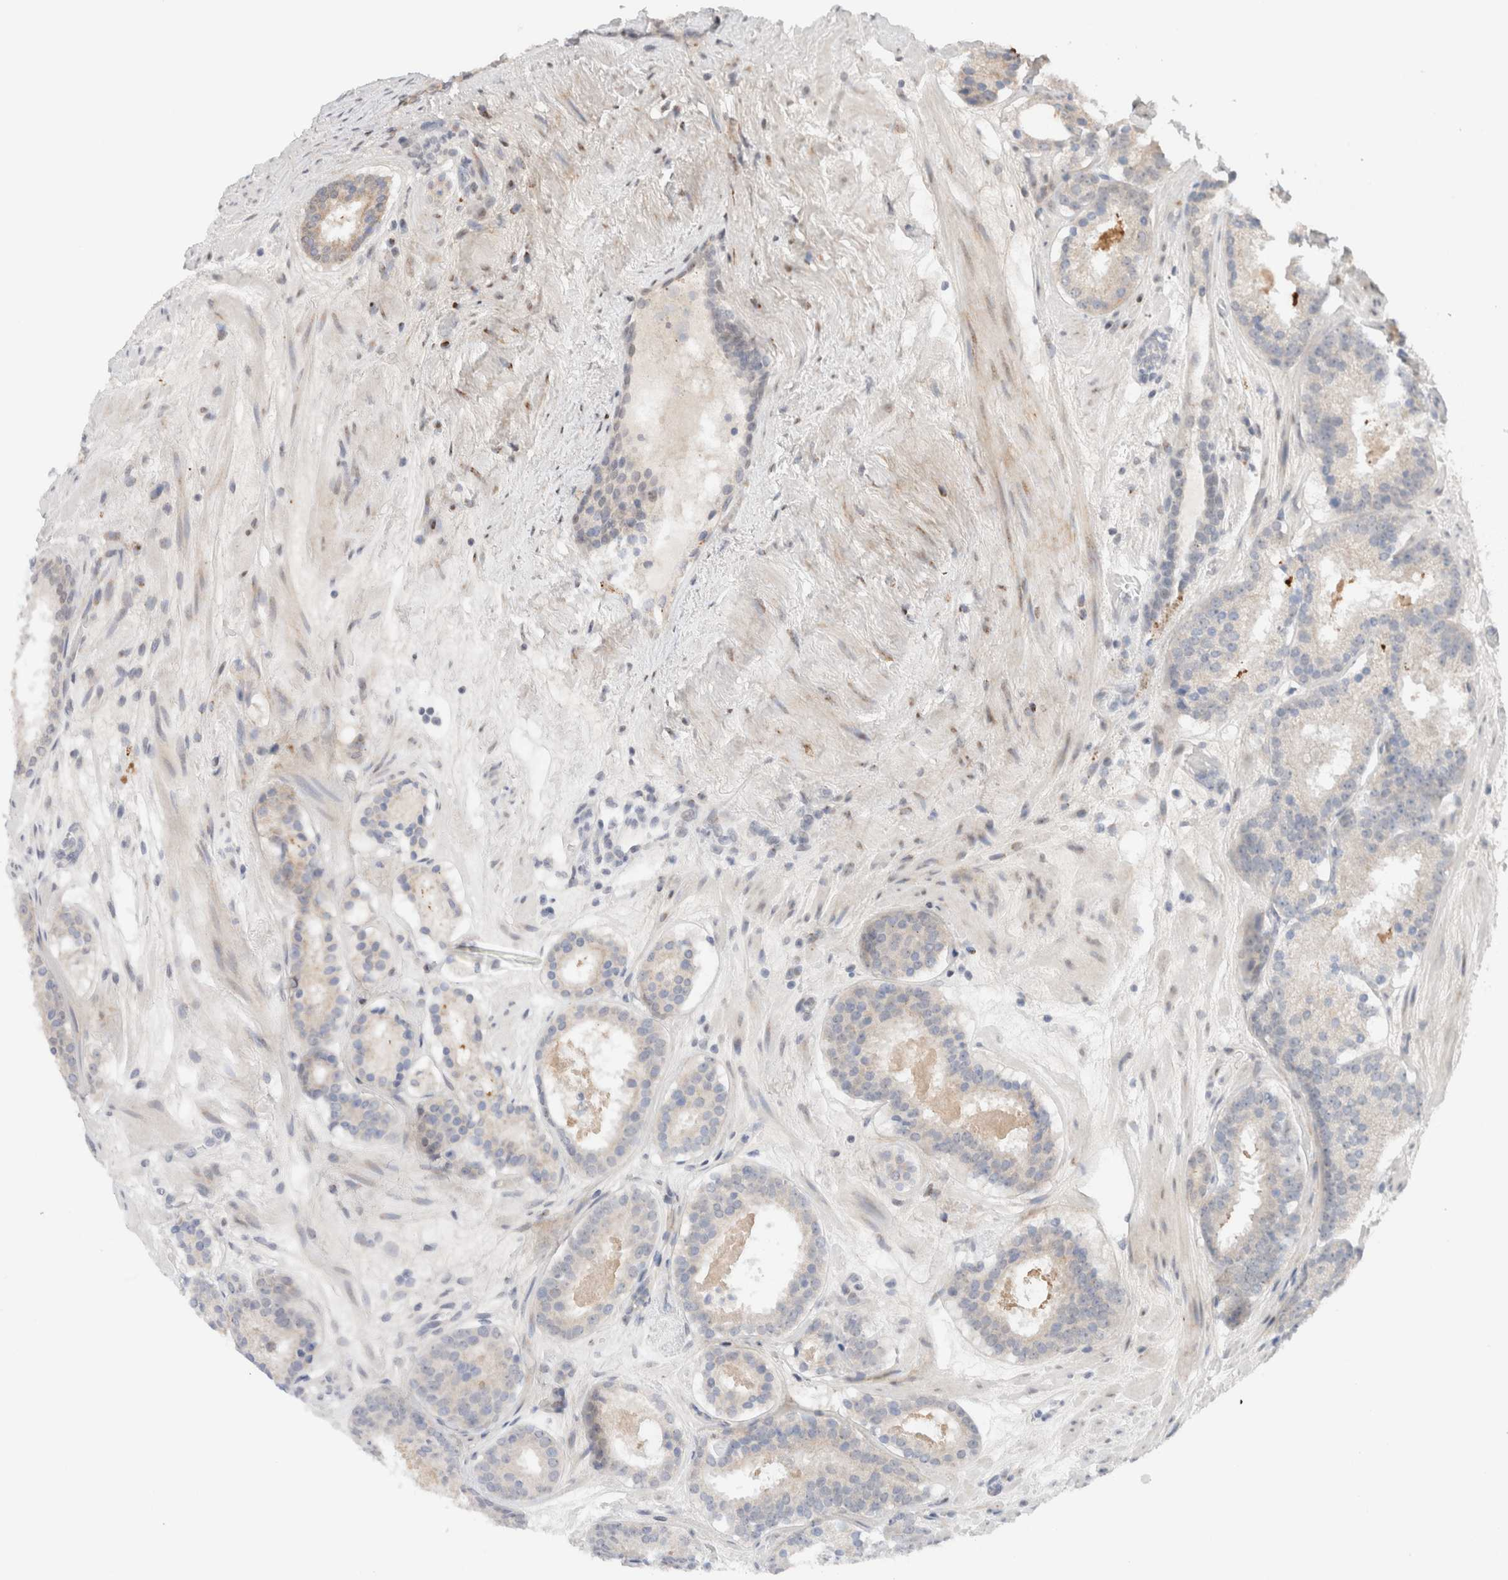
{"staining": {"intensity": "weak", "quantity": "25%-75%", "location": "cytoplasmic/membranous"}, "tissue": "prostate cancer", "cell_type": "Tumor cells", "image_type": "cancer", "snomed": [{"axis": "morphology", "description": "Adenocarcinoma, Low grade"}, {"axis": "topography", "description": "Prostate"}], "caption": "Weak cytoplasmic/membranous staining is identified in approximately 25%-75% of tumor cells in adenocarcinoma (low-grade) (prostate). Nuclei are stained in blue.", "gene": "ERI3", "patient": {"sex": "male", "age": 69}}